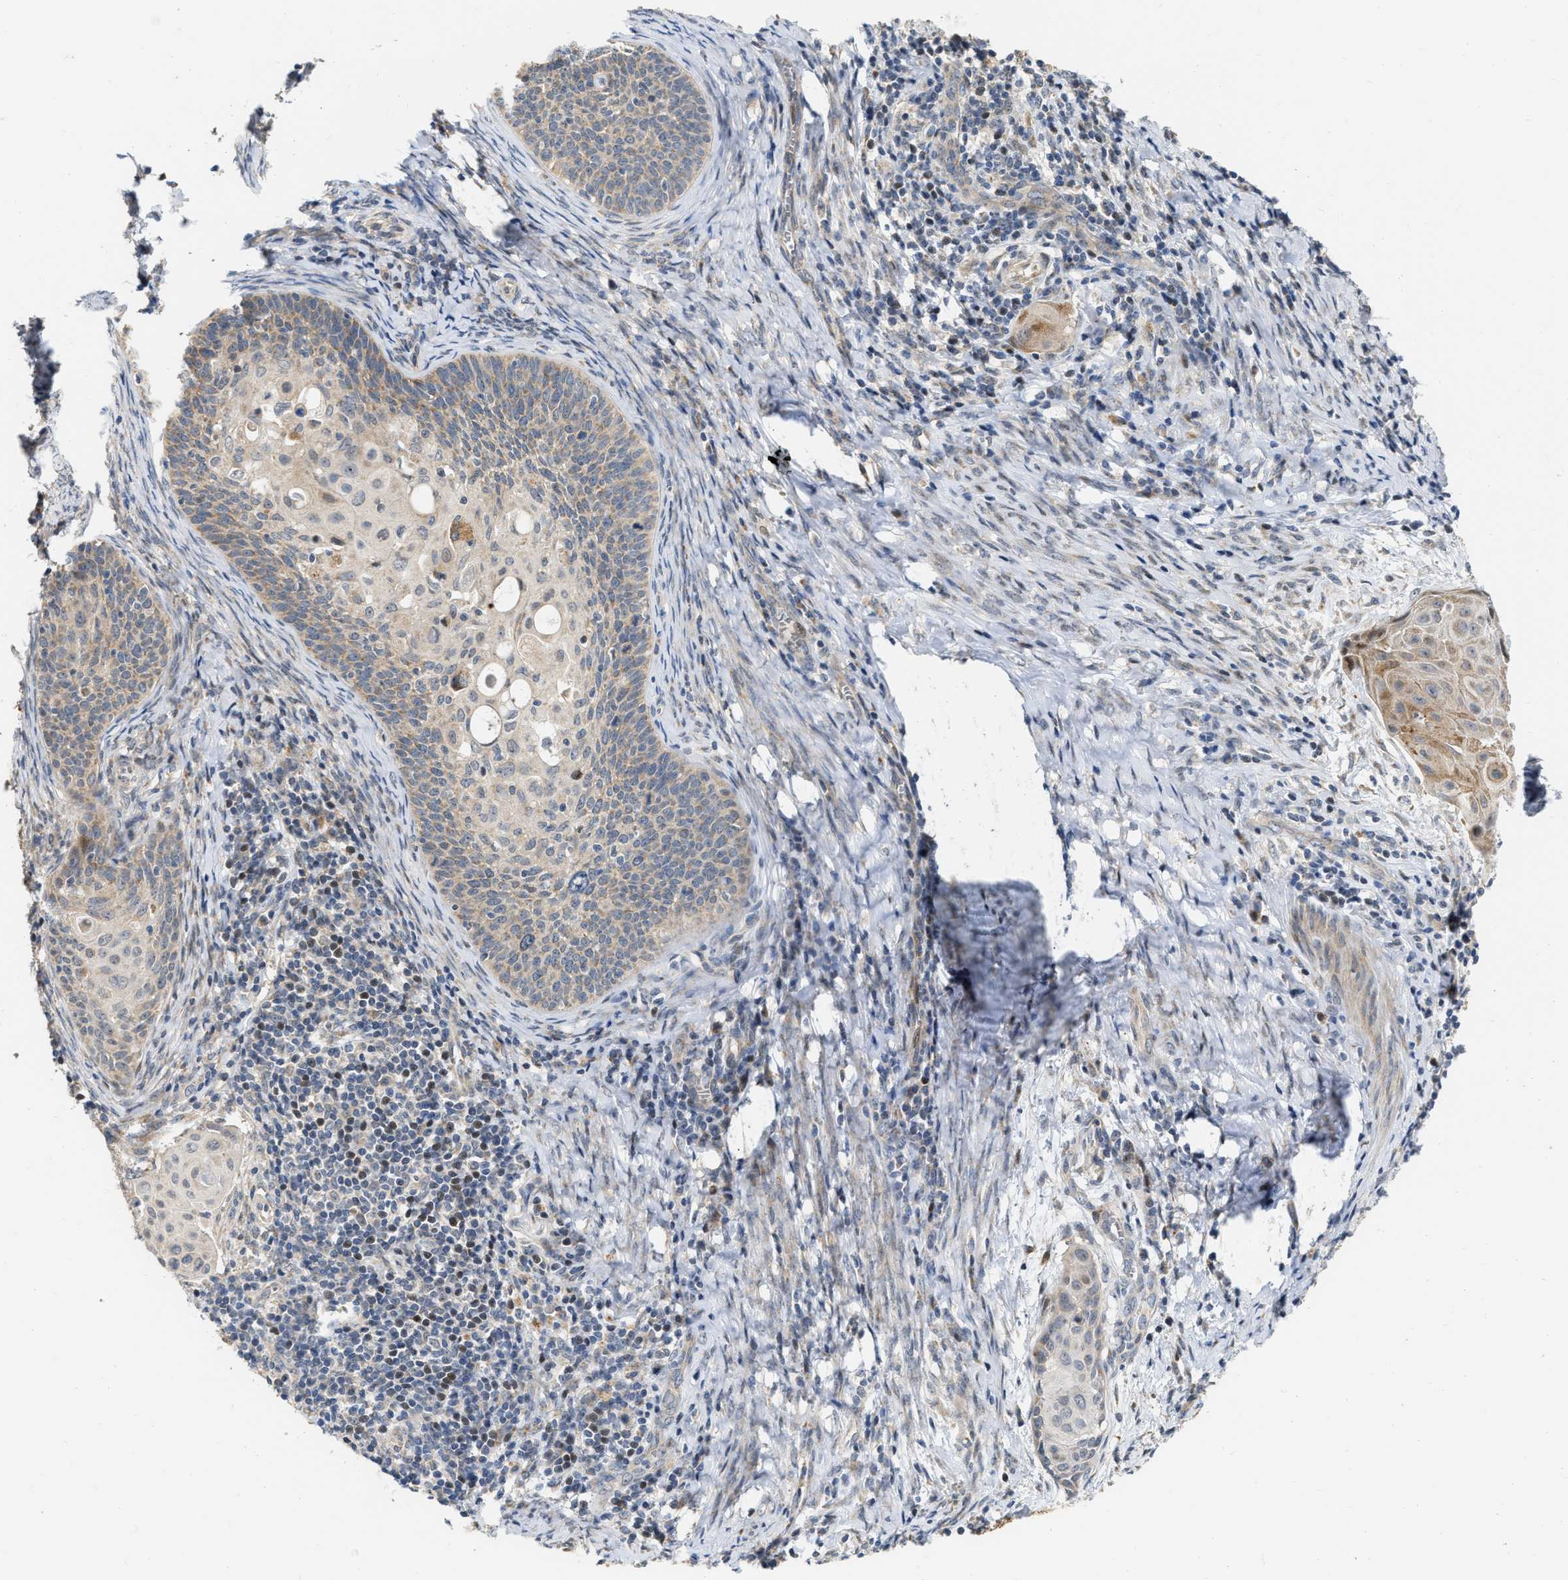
{"staining": {"intensity": "weak", "quantity": ">75%", "location": "cytoplasmic/membranous"}, "tissue": "cervical cancer", "cell_type": "Tumor cells", "image_type": "cancer", "snomed": [{"axis": "morphology", "description": "Squamous cell carcinoma, NOS"}, {"axis": "topography", "description": "Cervix"}], "caption": "A brown stain highlights weak cytoplasmic/membranous expression of a protein in cervical squamous cell carcinoma tumor cells. (DAB (3,3'-diaminobenzidine) IHC, brown staining for protein, blue staining for nuclei).", "gene": "DEPTOR", "patient": {"sex": "female", "age": 33}}